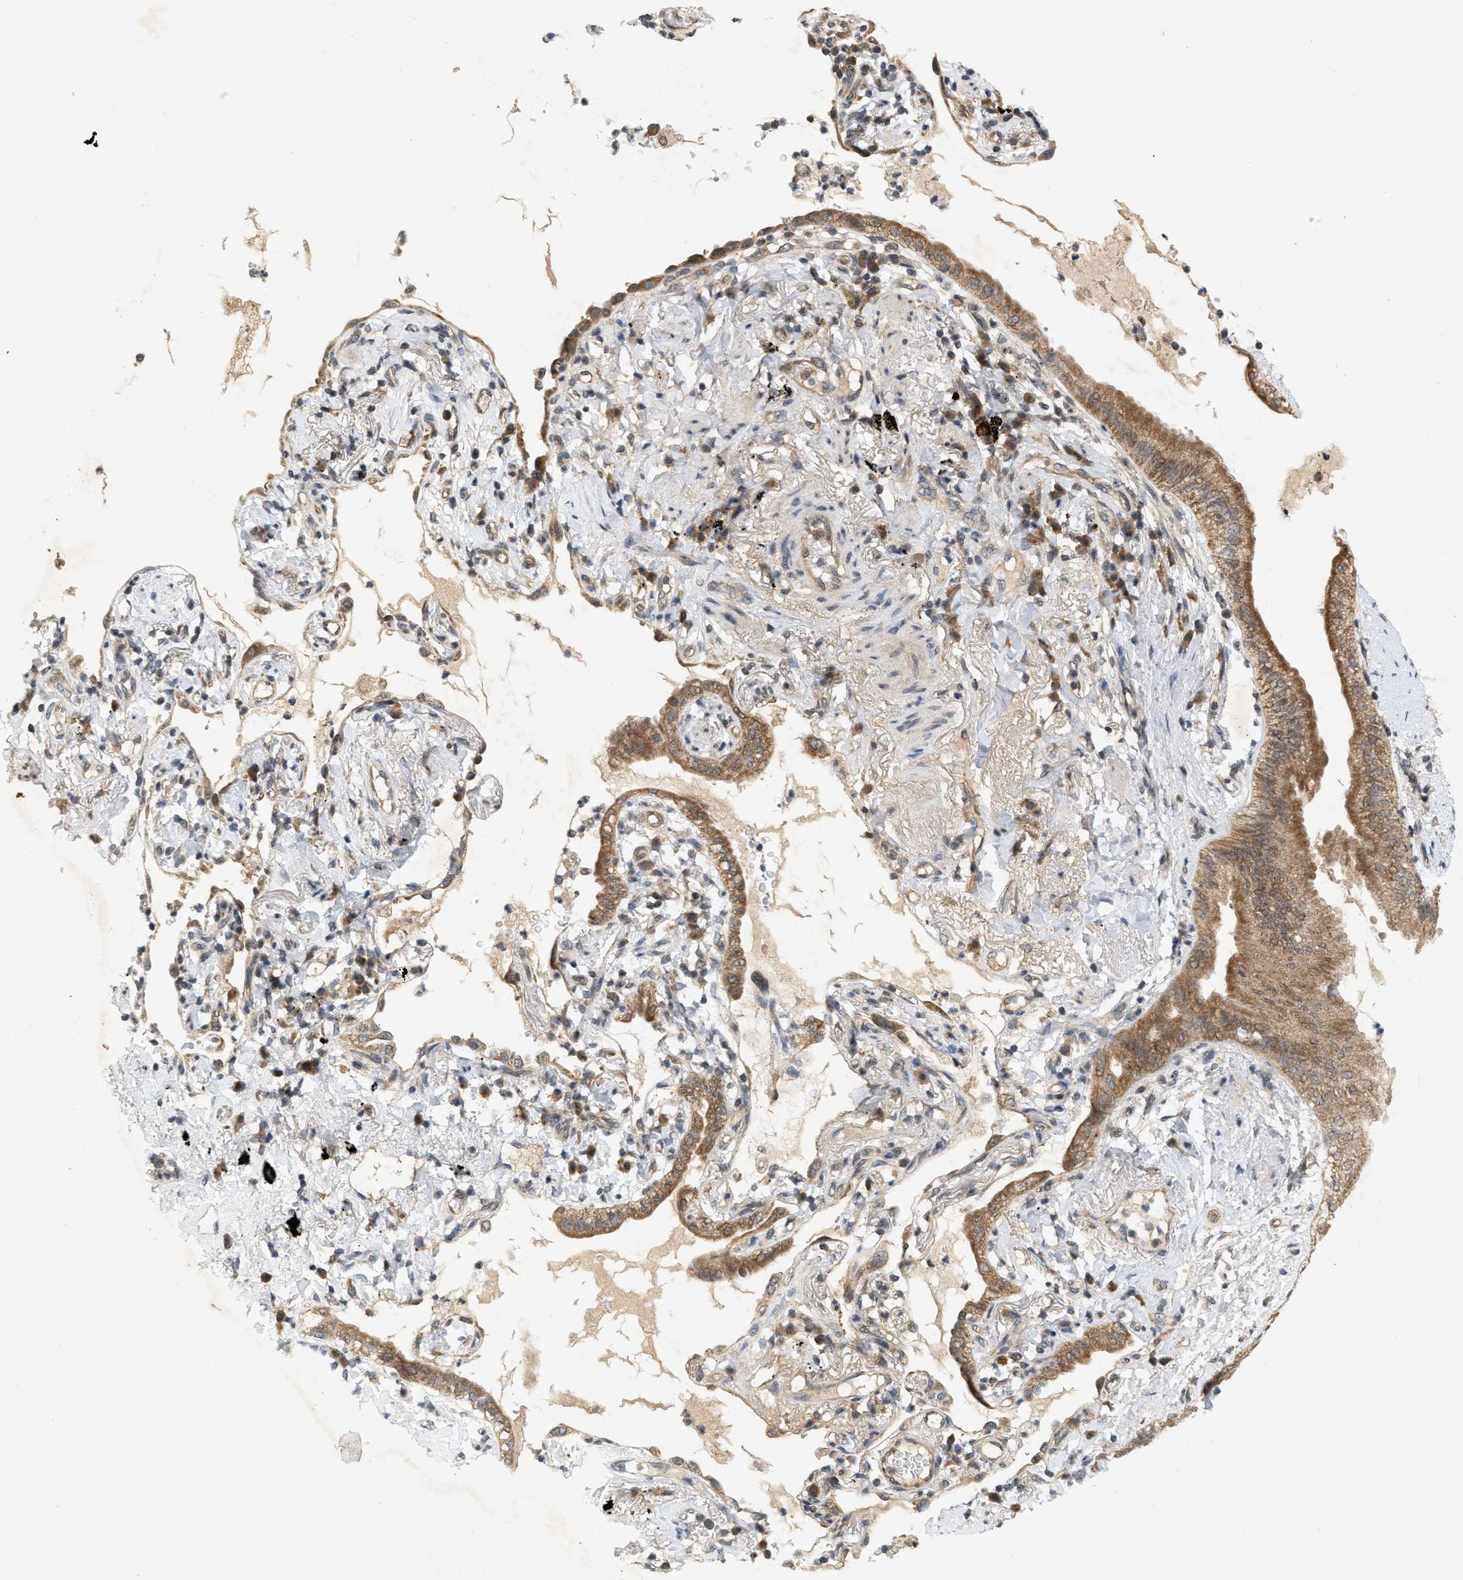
{"staining": {"intensity": "moderate", "quantity": ">75%", "location": "cytoplasmic/membranous"}, "tissue": "lung cancer", "cell_type": "Tumor cells", "image_type": "cancer", "snomed": [{"axis": "morphology", "description": "Normal tissue, NOS"}, {"axis": "morphology", "description": "Adenocarcinoma, NOS"}, {"axis": "topography", "description": "Bronchus"}, {"axis": "topography", "description": "Lung"}], "caption": "Brown immunohistochemical staining in human lung cancer shows moderate cytoplasmic/membranous expression in about >75% of tumor cells. (Brightfield microscopy of DAB IHC at high magnification).", "gene": "PRKD1", "patient": {"sex": "female", "age": 70}}